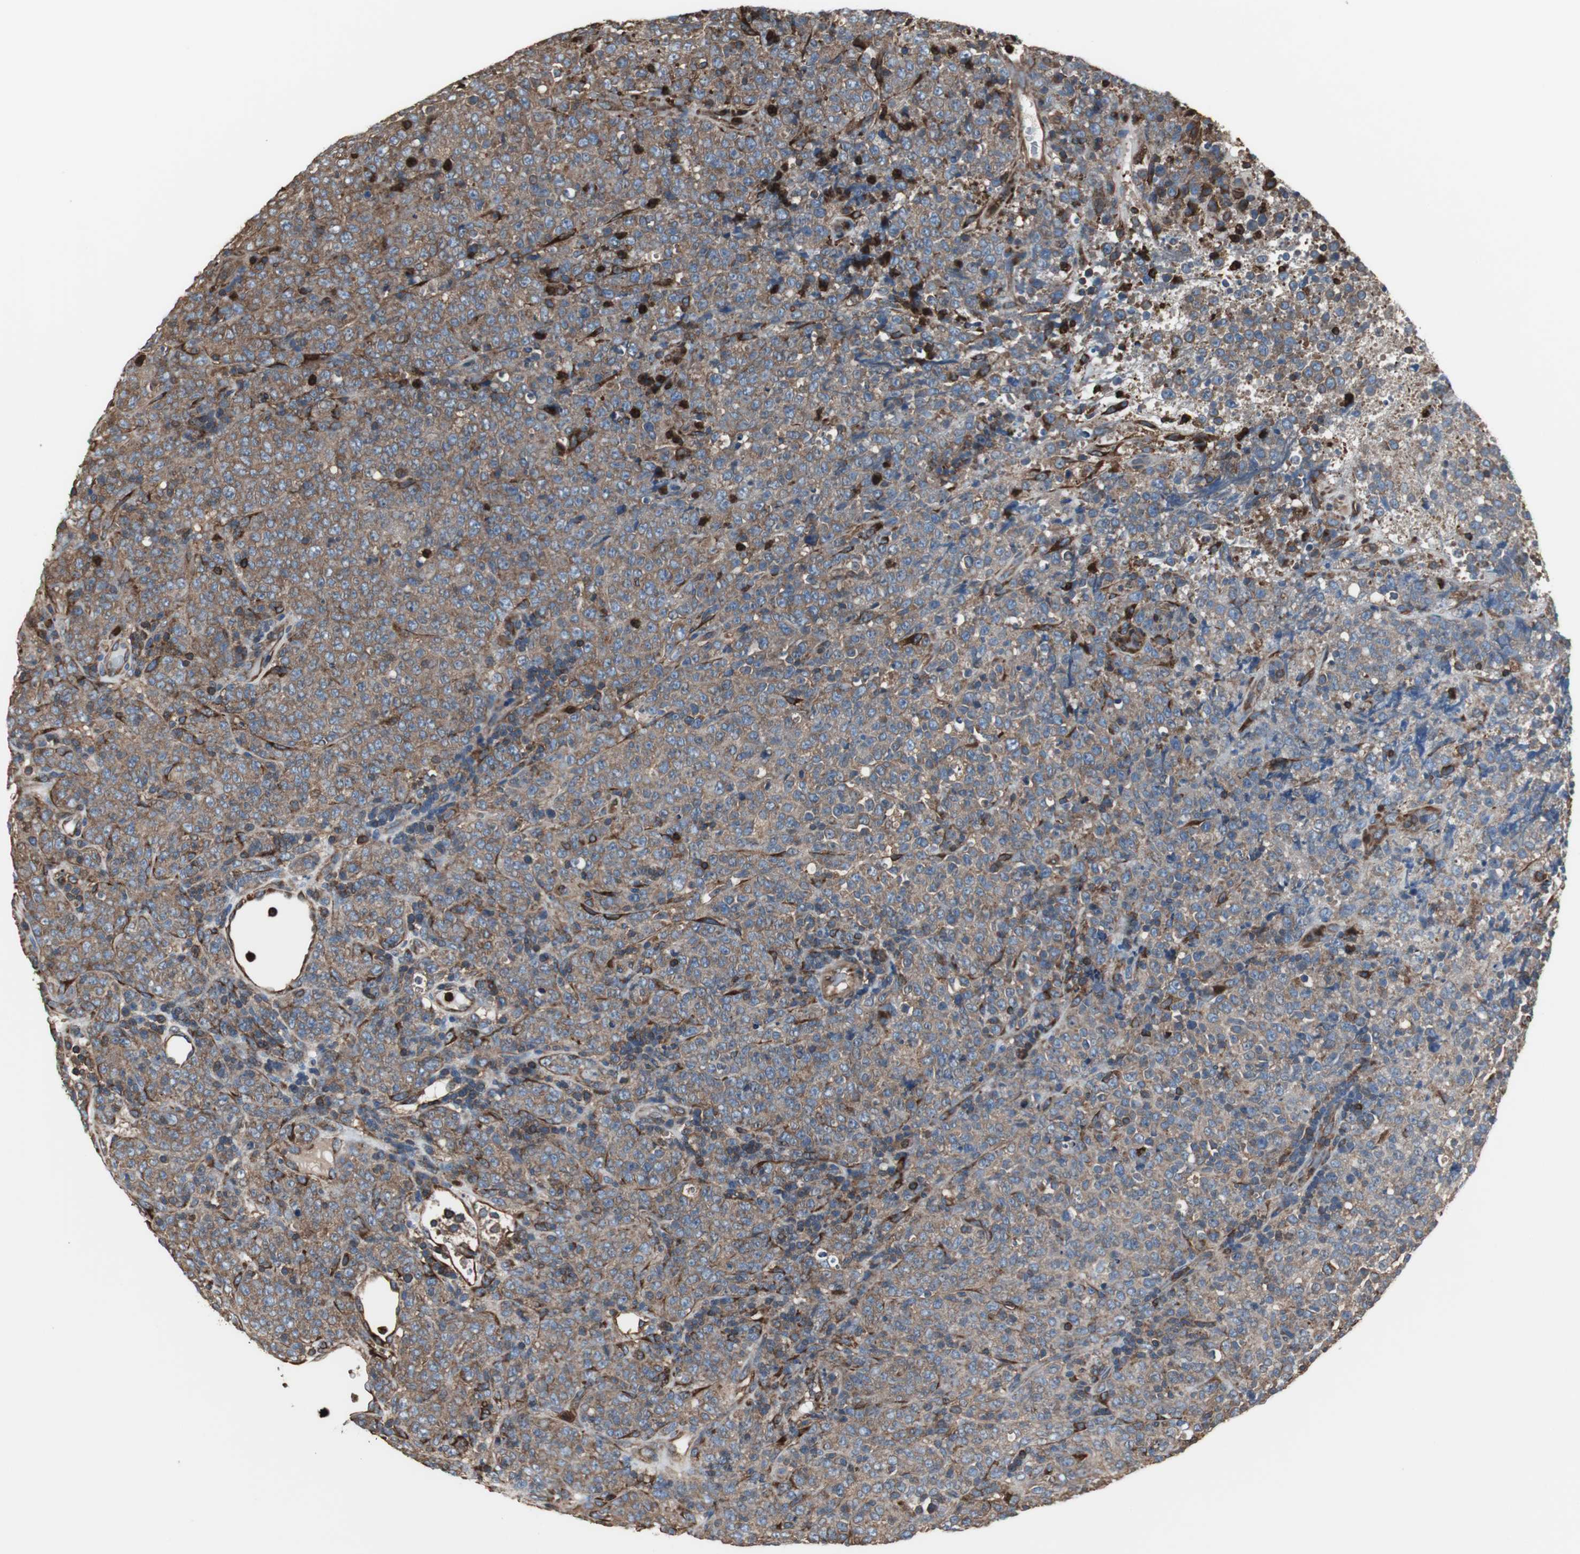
{"staining": {"intensity": "moderate", "quantity": ">75%", "location": "cytoplasmic/membranous"}, "tissue": "lymphoma", "cell_type": "Tumor cells", "image_type": "cancer", "snomed": [{"axis": "morphology", "description": "Malignant lymphoma, non-Hodgkin's type, High grade"}, {"axis": "topography", "description": "Tonsil"}], "caption": "Brown immunohistochemical staining in malignant lymphoma, non-Hodgkin's type (high-grade) demonstrates moderate cytoplasmic/membranous staining in approximately >75% of tumor cells.", "gene": "ACTN1", "patient": {"sex": "female", "age": 36}}